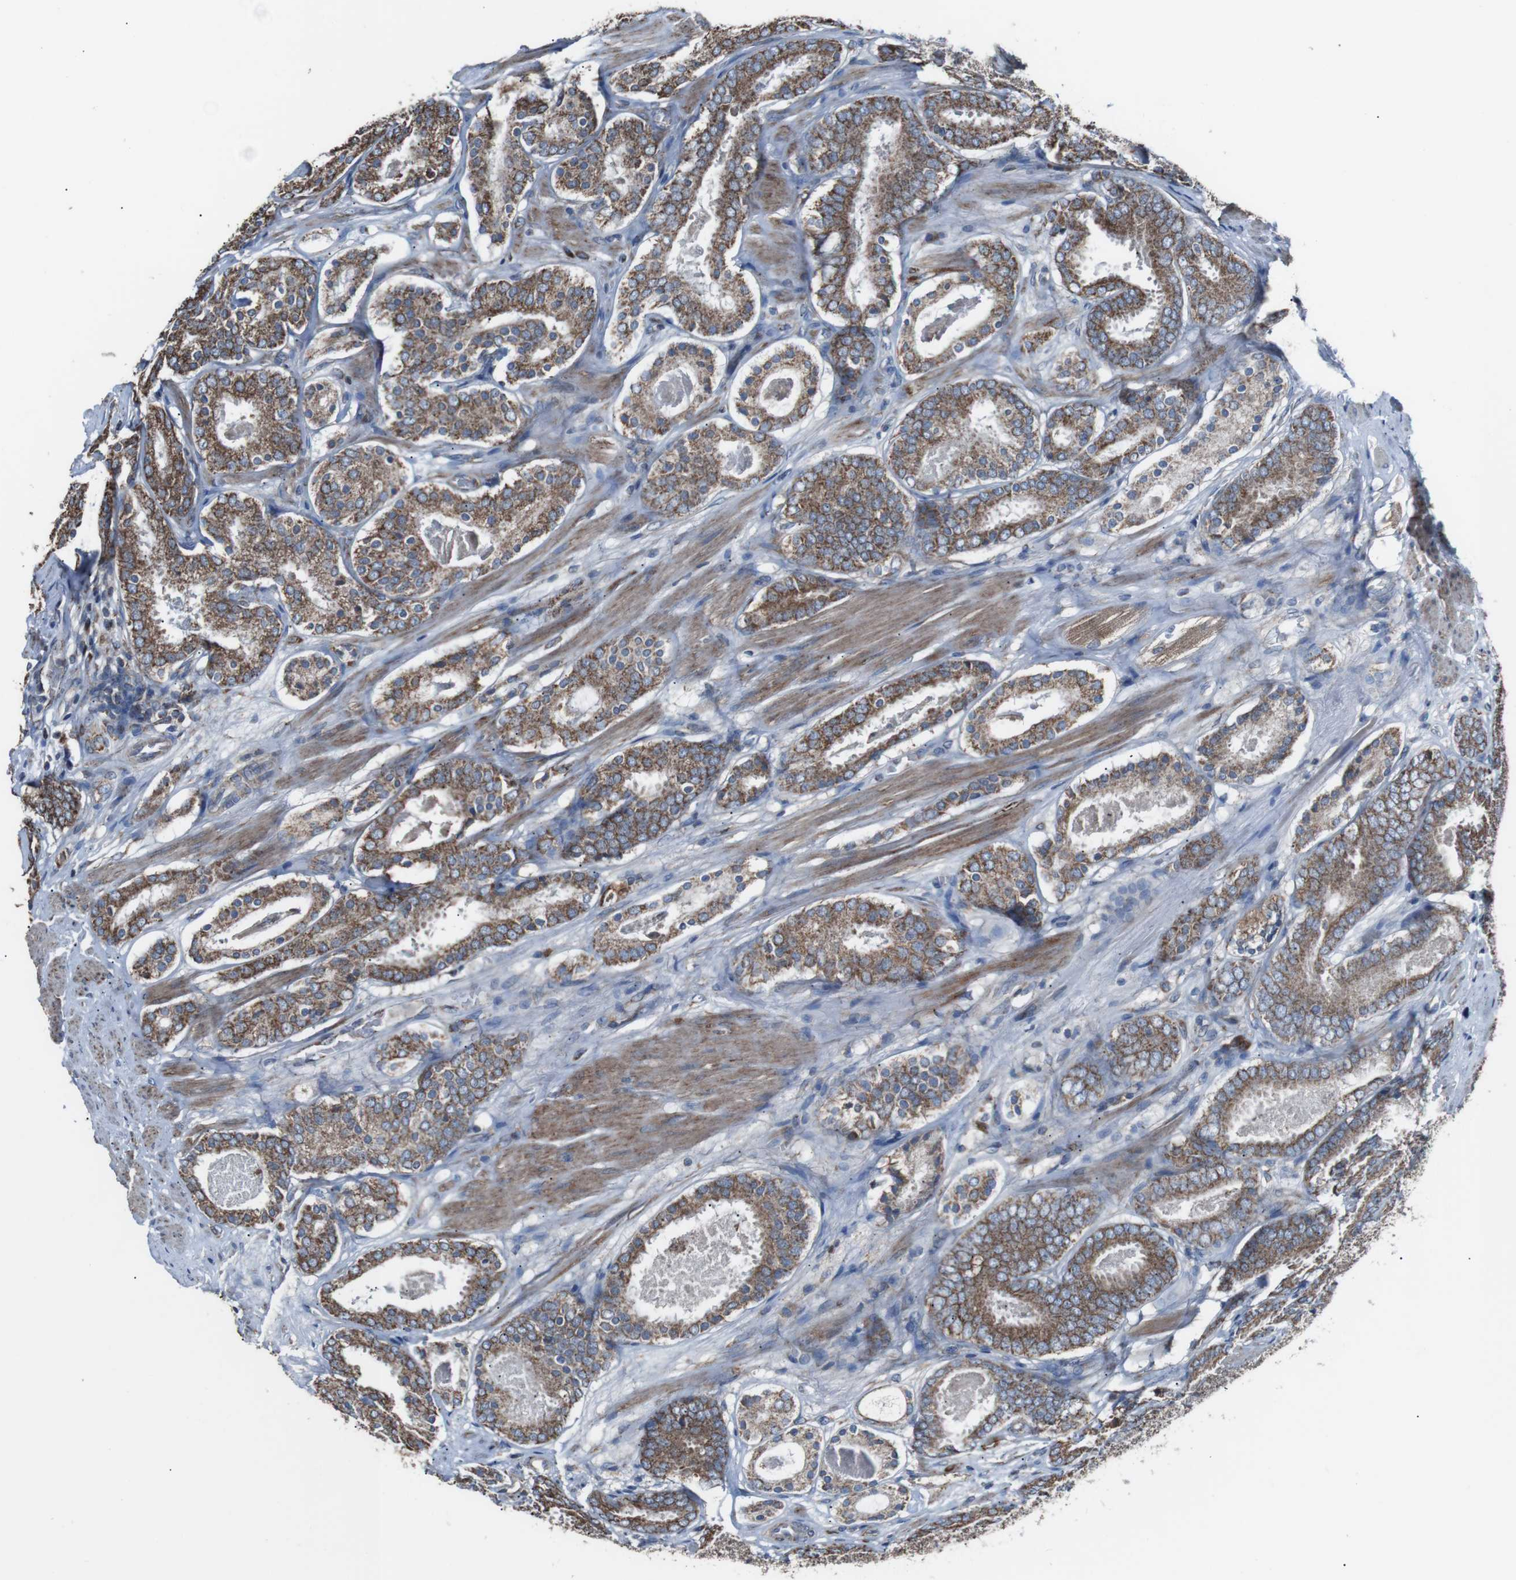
{"staining": {"intensity": "moderate", "quantity": ">75%", "location": "cytoplasmic/membranous"}, "tissue": "prostate cancer", "cell_type": "Tumor cells", "image_type": "cancer", "snomed": [{"axis": "morphology", "description": "Adenocarcinoma, Low grade"}, {"axis": "topography", "description": "Prostate"}], "caption": "Protein expression analysis of human prostate low-grade adenocarcinoma reveals moderate cytoplasmic/membranous positivity in about >75% of tumor cells.", "gene": "CISD2", "patient": {"sex": "male", "age": 69}}